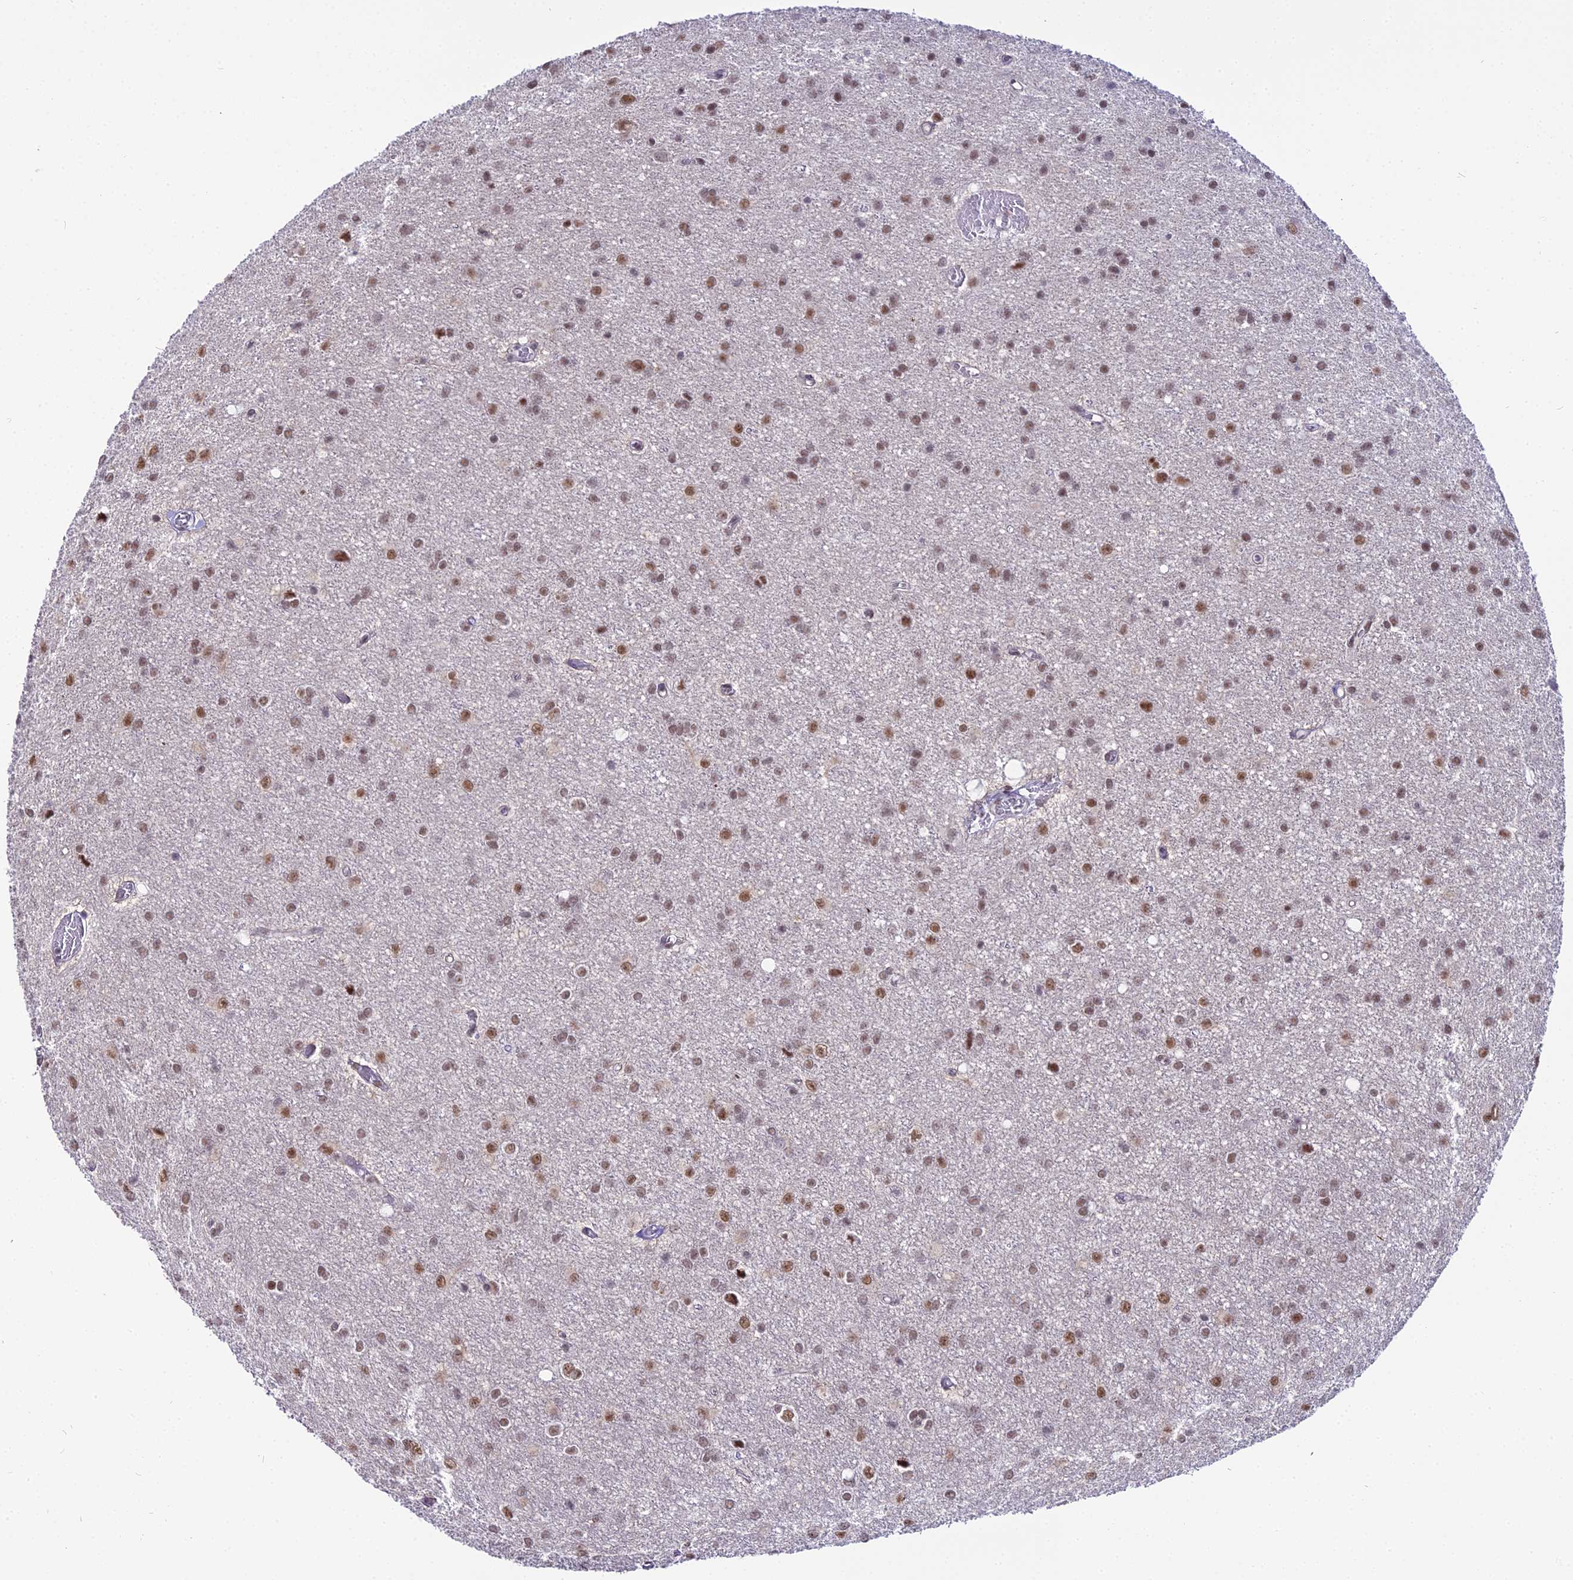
{"staining": {"intensity": "moderate", "quantity": ">75%", "location": "nuclear"}, "tissue": "glioma", "cell_type": "Tumor cells", "image_type": "cancer", "snomed": [{"axis": "morphology", "description": "Glioma, malignant, High grade"}, {"axis": "topography", "description": "Brain"}], "caption": "Glioma stained with a protein marker reveals moderate staining in tumor cells.", "gene": "RBM12", "patient": {"sex": "female", "age": 50}}